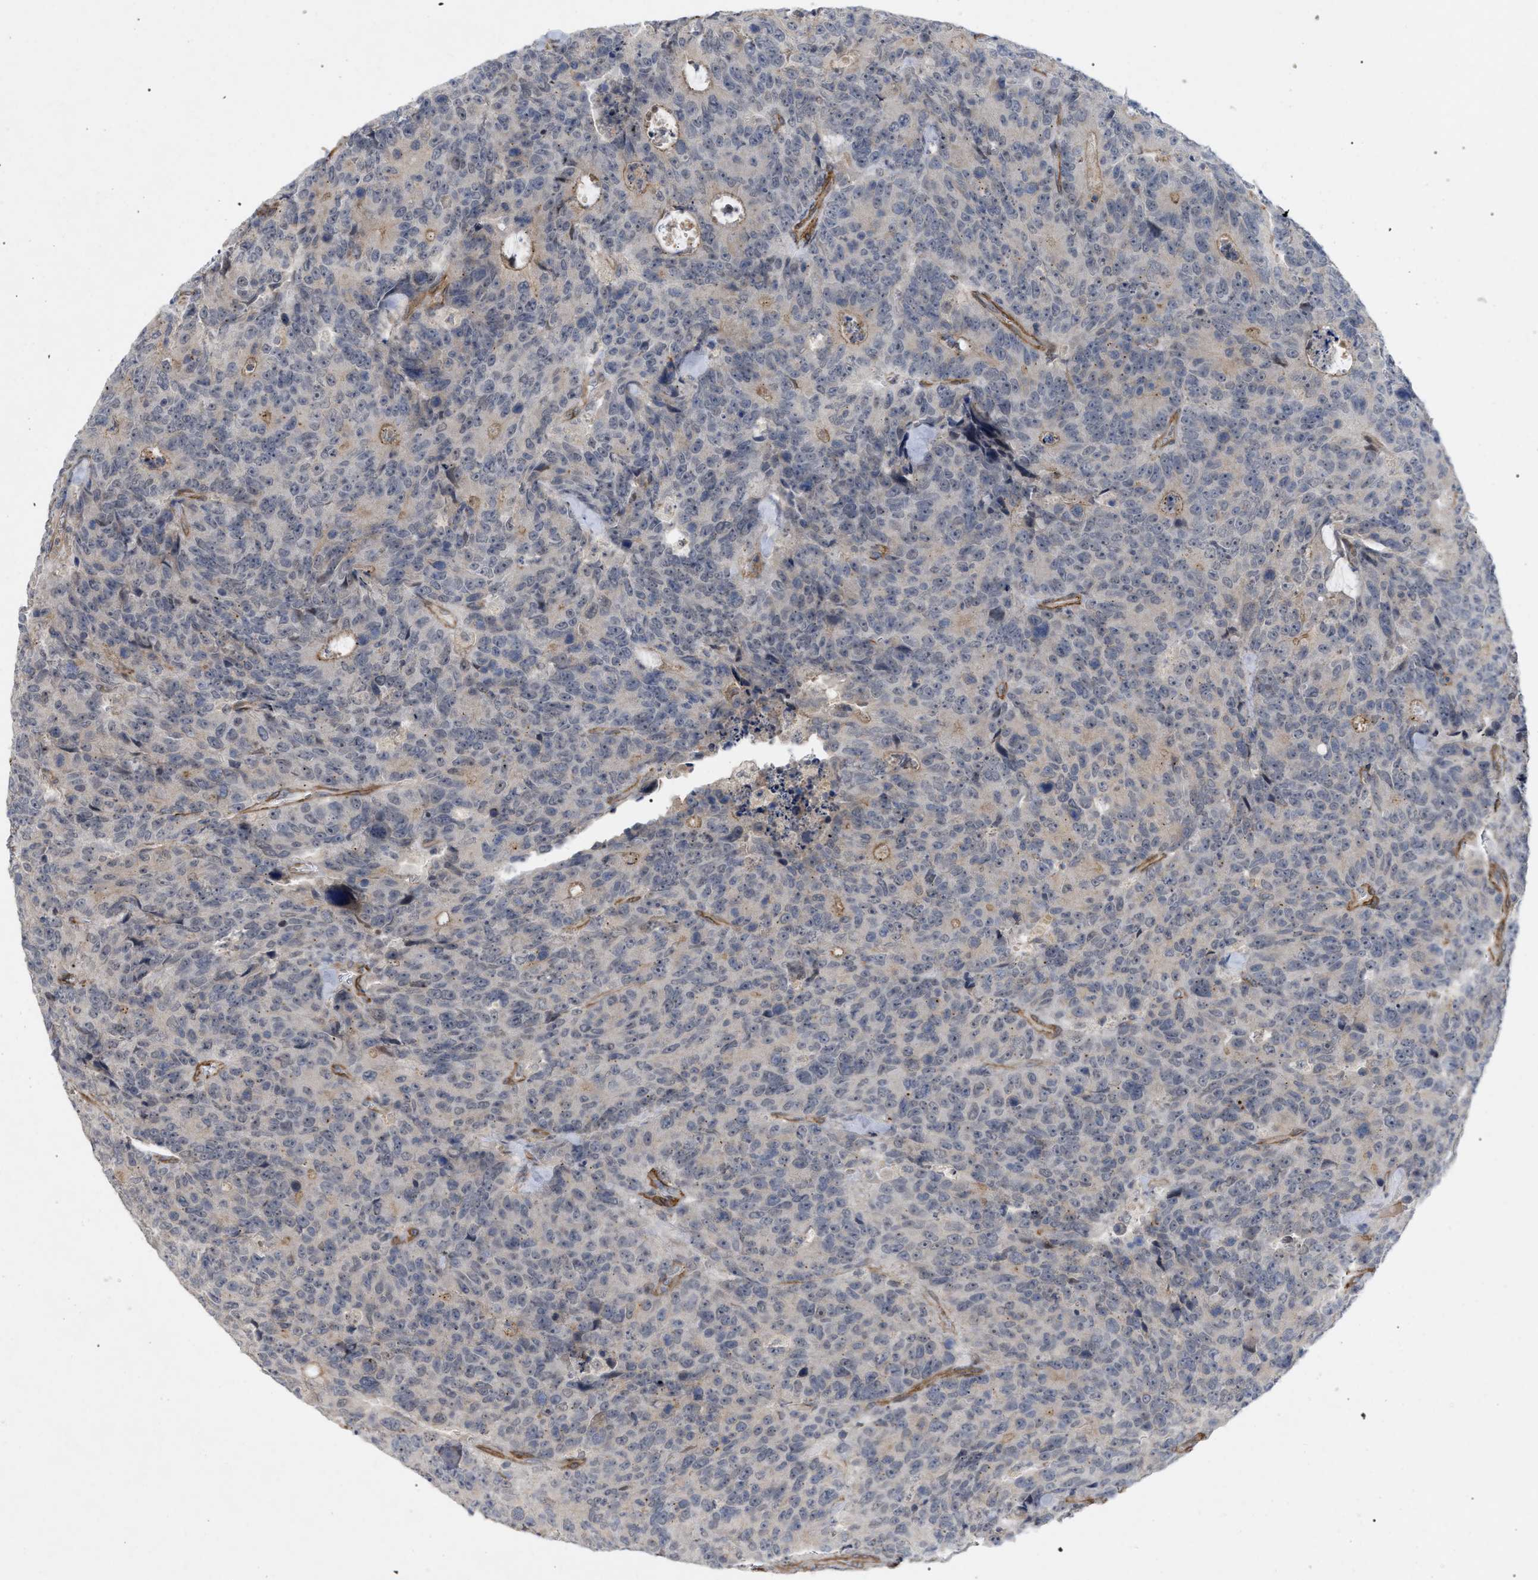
{"staining": {"intensity": "negative", "quantity": "none", "location": "none"}, "tissue": "colorectal cancer", "cell_type": "Tumor cells", "image_type": "cancer", "snomed": [{"axis": "morphology", "description": "Adenocarcinoma, NOS"}, {"axis": "topography", "description": "Colon"}], "caption": "Tumor cells are negative for protein expression in human colorectal adenocarcinoma. Nuclei are stained in blue.", "gene": "ST6GALNAC6", "patient": {"sex": "female", "age": 86}}